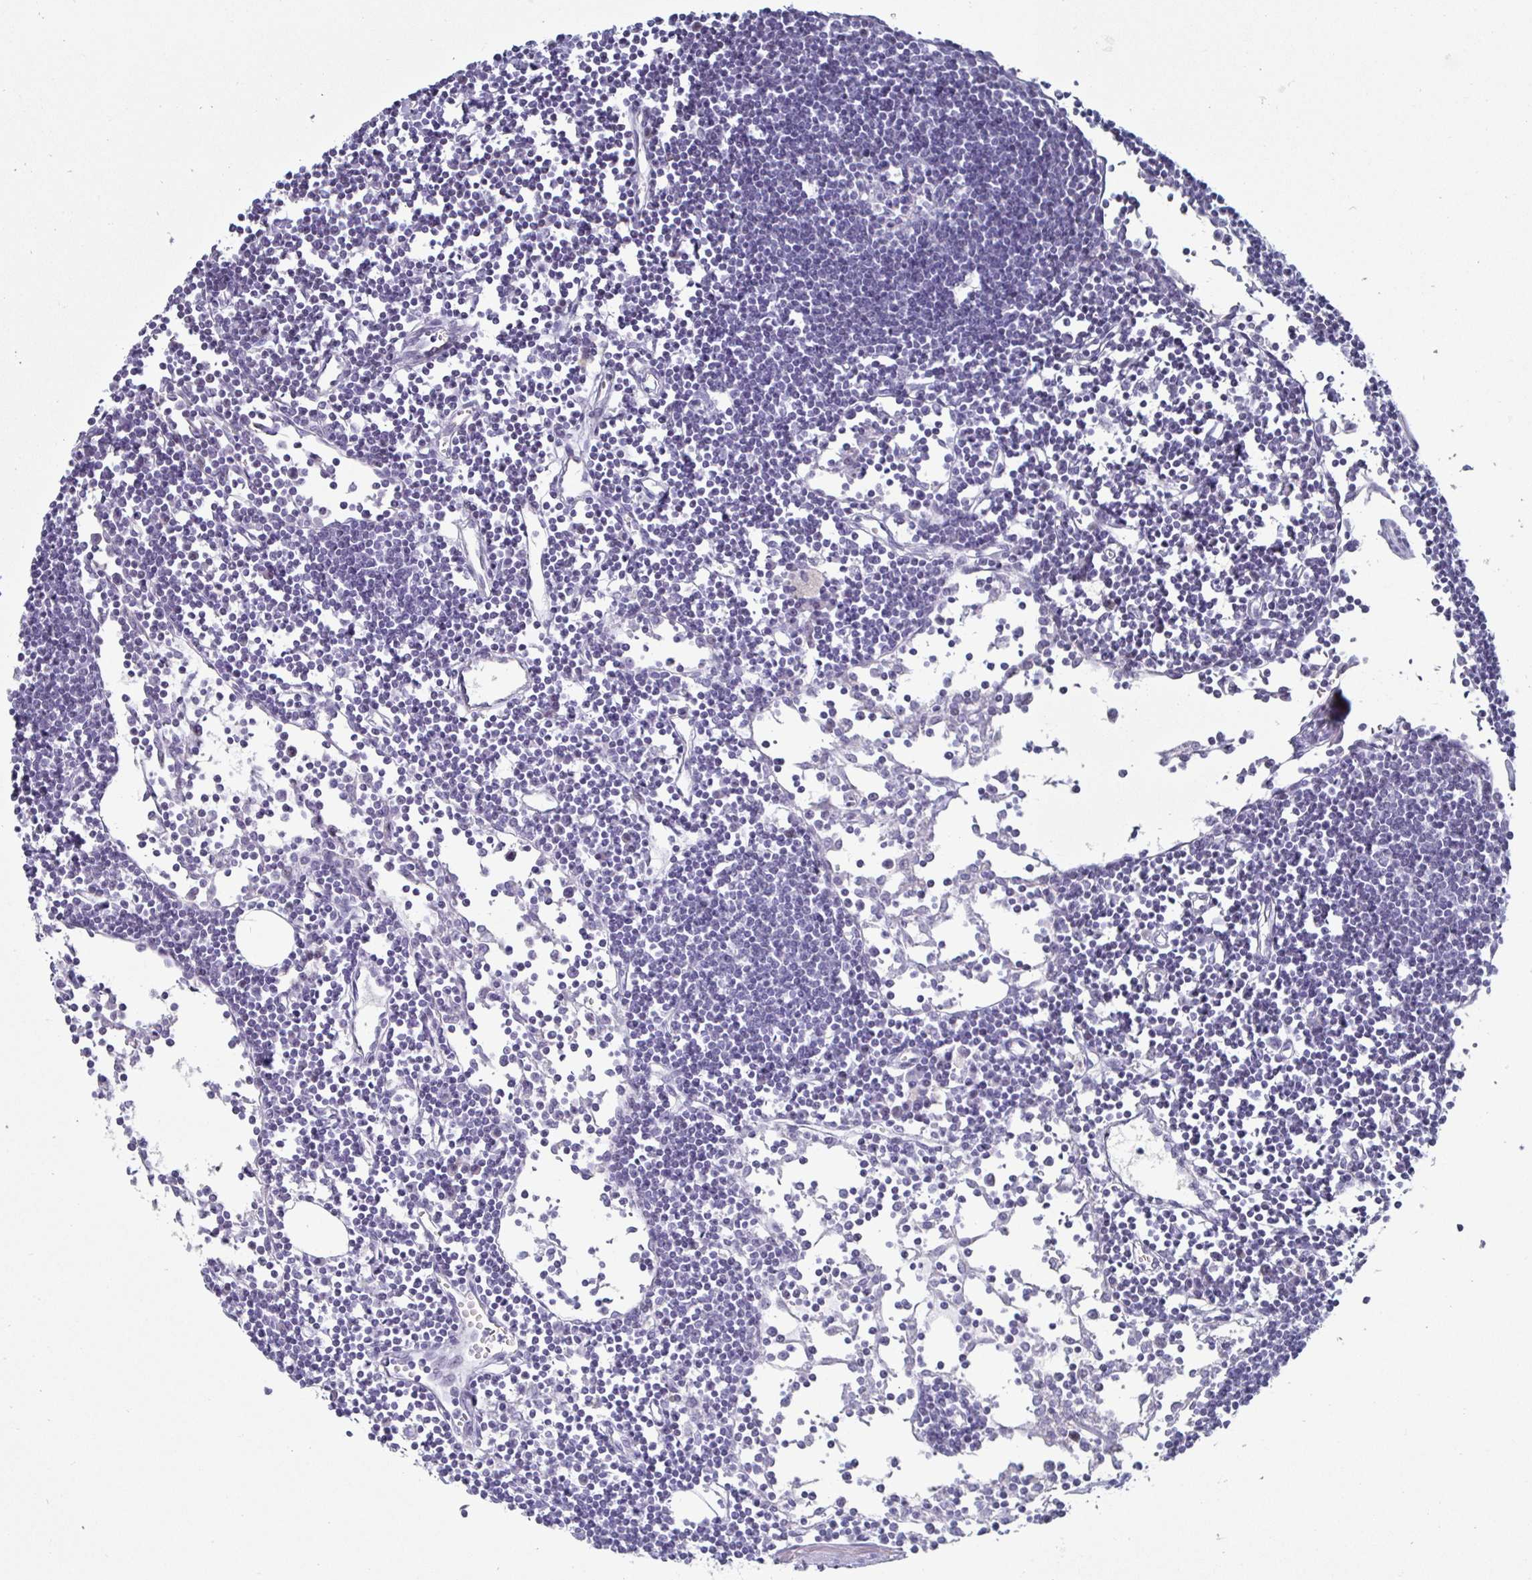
{"staining": {"intensity": "negative", "quantity": "none", "location": "none"}, "tissue": "lymph node", "cell_type": "Non-germinal center cells", "image_type": "normal", "snomed": [{"axis": "morphology", "description": "Normal tissue, NOS"}, {"axis": "topography", "description": "Lymph node"}], "caption": "A micrograph of human lymph node is negative for staining in non-germinal center cells. (DAB (3,3'-diaminobenzidine) immunohistochemistry (IHC) visualized using brightfield microscopy, high magnification).", "gene": "OOSP2", "patient": {"sex": "female", "age": 65}}